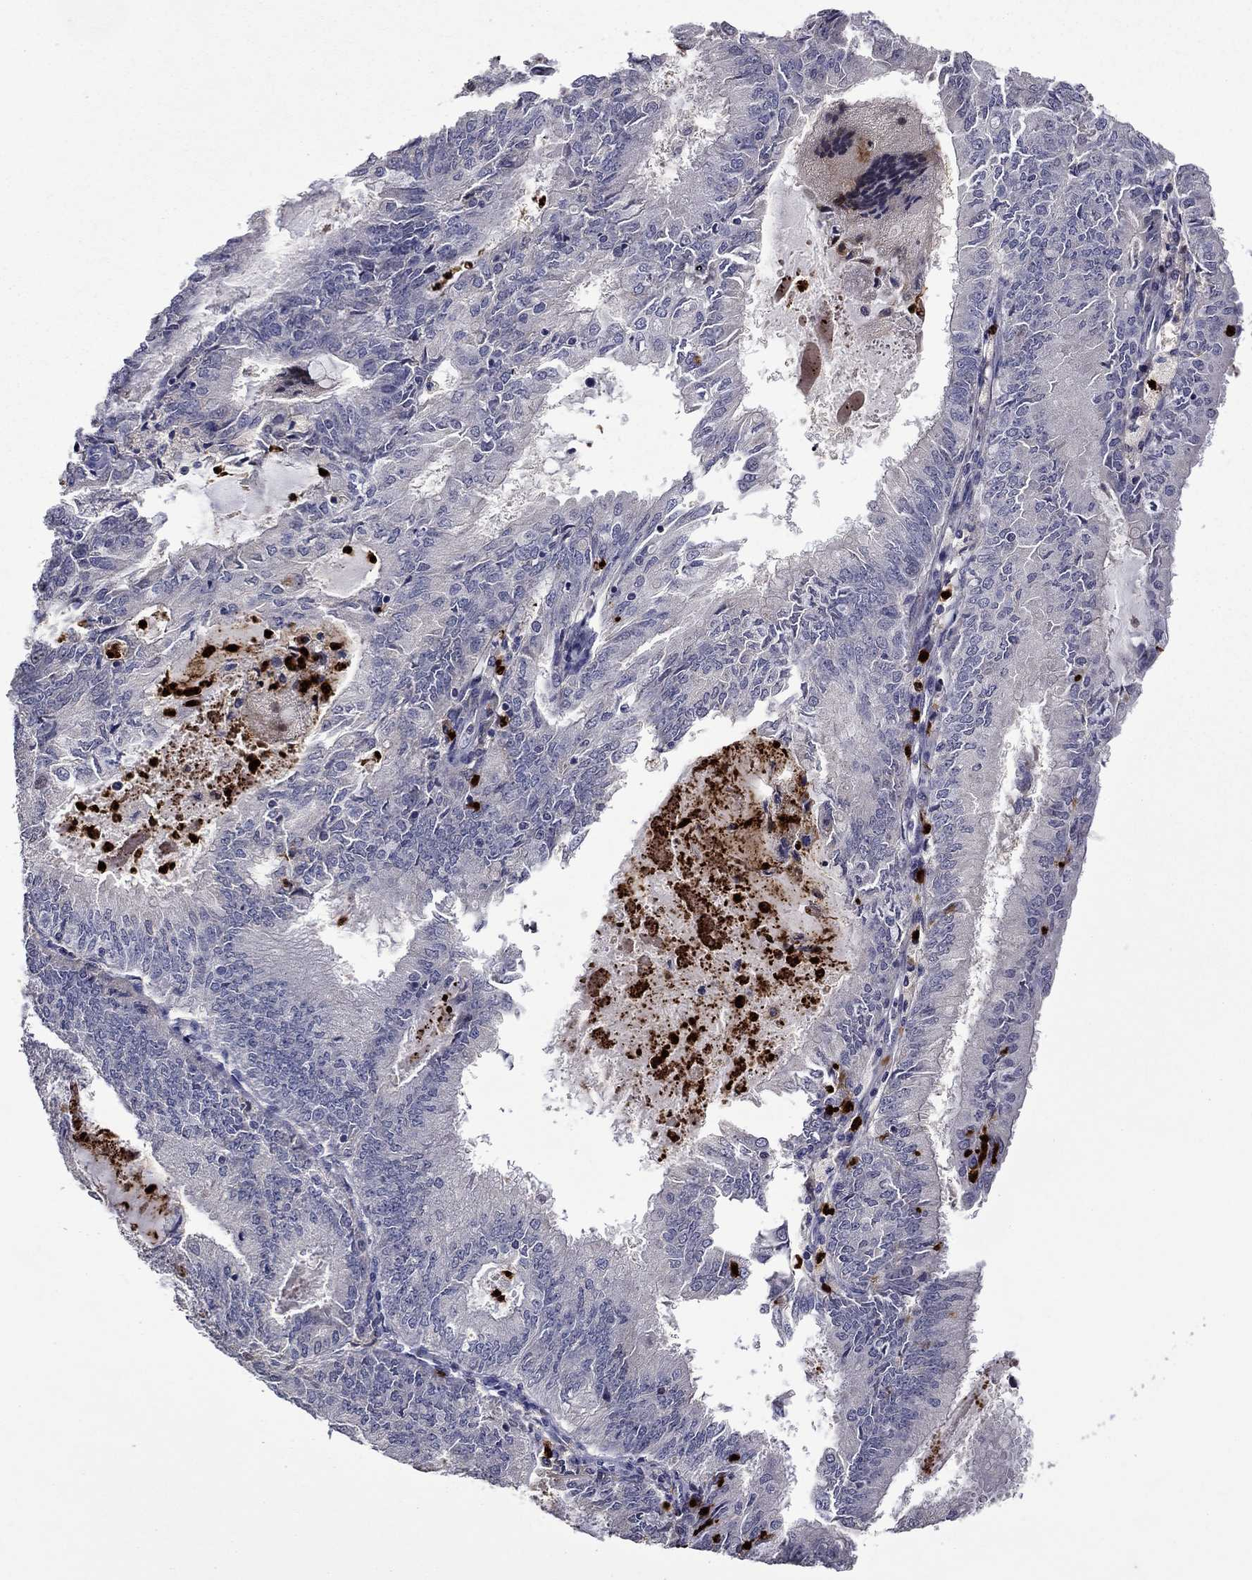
{"staining": {"intensity": "negative", "quantity": "none", "location": "none"}, "tissue": "endometrial cancer", "cell_type": "Tumor cells", "image_type": "cancer", "snomed": [{"axis": "morphology", "description": "Adenocarcinoma, NOS"}, {"axis": "topography", "description": "Endometrium"}], "caption": "This is an immunohistochemistry image of human adenocarcinoma (endometrial). There is no staining in tumor cells.", "gene": "SATB1", "patient": {"sex": "female", "age": 57}}